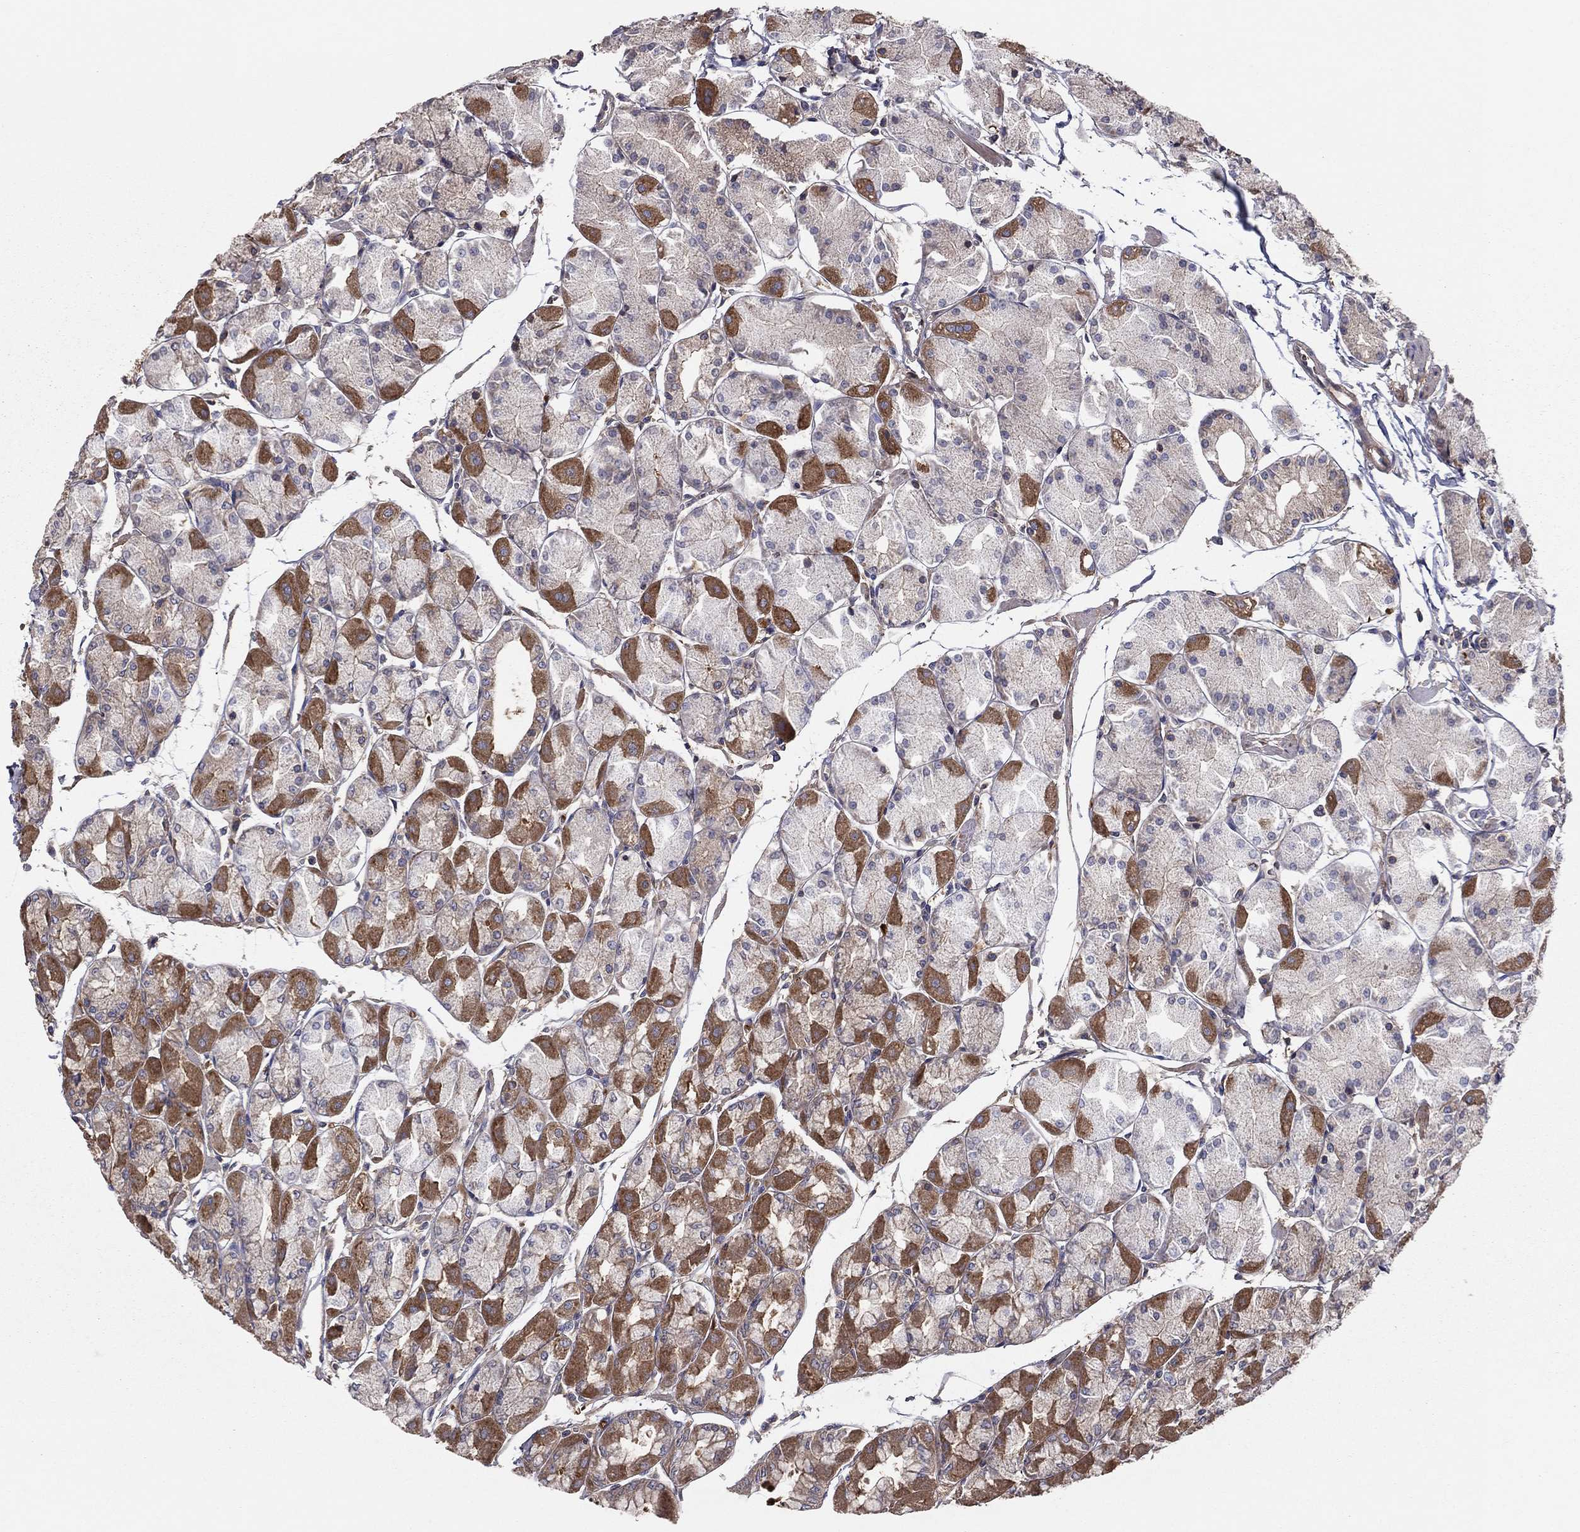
{"staining": {"intensity": "strong", "quantity": "25%-75%", "location": "cytoplasmic/membranous"}, "tissue": "stomach", "cell_type": "Glandular cells", "image_type": "normal", "snomed": [{"axis": "morphology", "description": "Normal tissue, NOS"}, {"axis": "topography", "description": "Stomach, upper"}], "caption": "Protein analysis of benign stomach displays strong cytoplasmic/membranous expression in about 25%-75% of glandular cells.", "gene": "RNF123", "patient": {"sex": "male", "age": 60}}